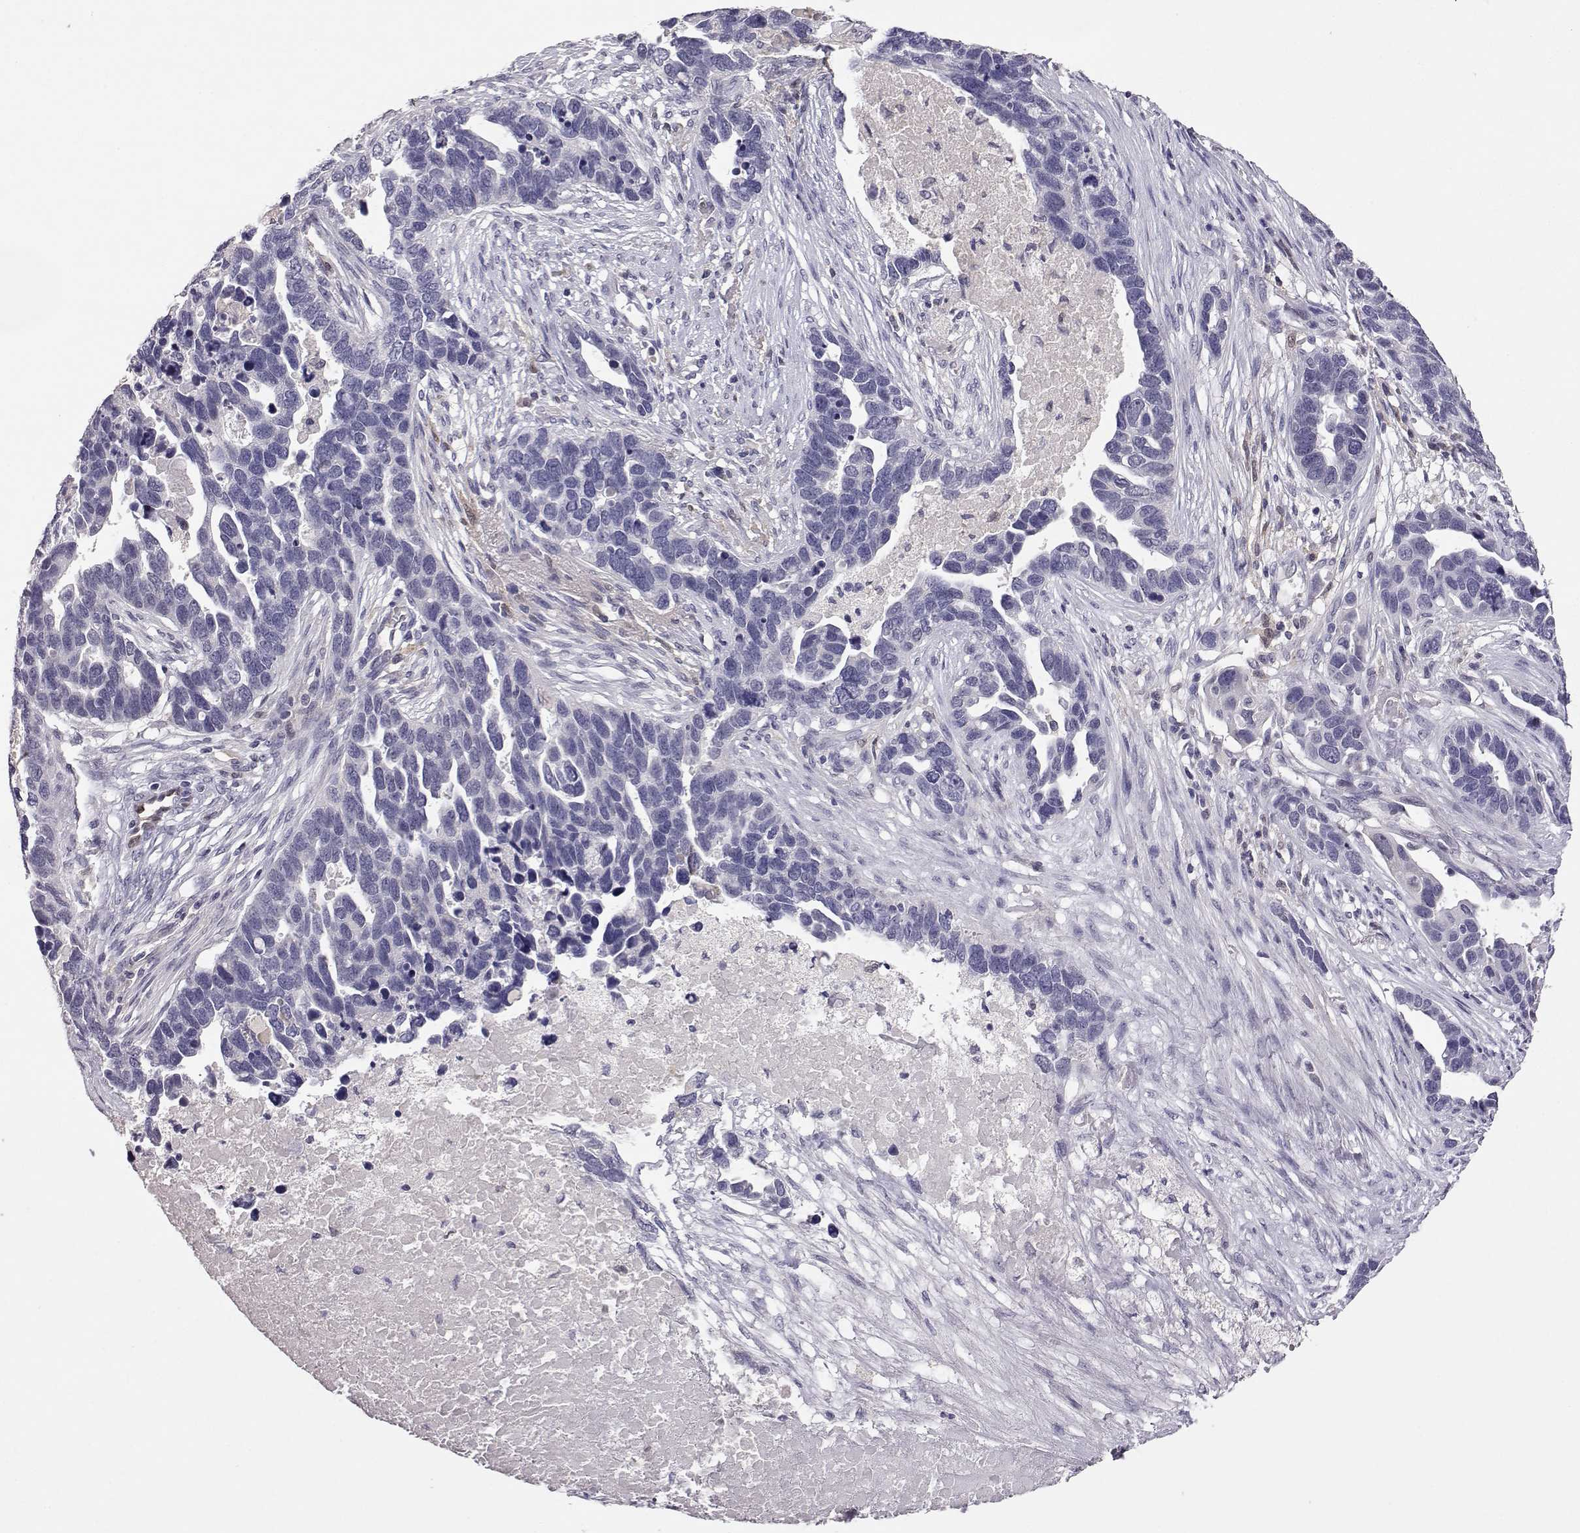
{"staining": {"intensity": "negative", "quantity": "none", "location": "none"}, "tissue": "ovarian cancer", "cell_type": "Tumor cells", "image_type": "cancer", "snomed": [{"axis": "morphology", "description": "Cystadenocarcinoma, serous, NOS"}, {"axis": "topography", "description": "Ovary"}], "caption": "High power microscopy histopathology image of an immunohistochemistry image of ovarian cancer (serous cystadenocarcinoma), revealing no significant positivity in tumor cells.", "gene": "AKR1B1", "patient": {"sex": "female", "age": 54}}